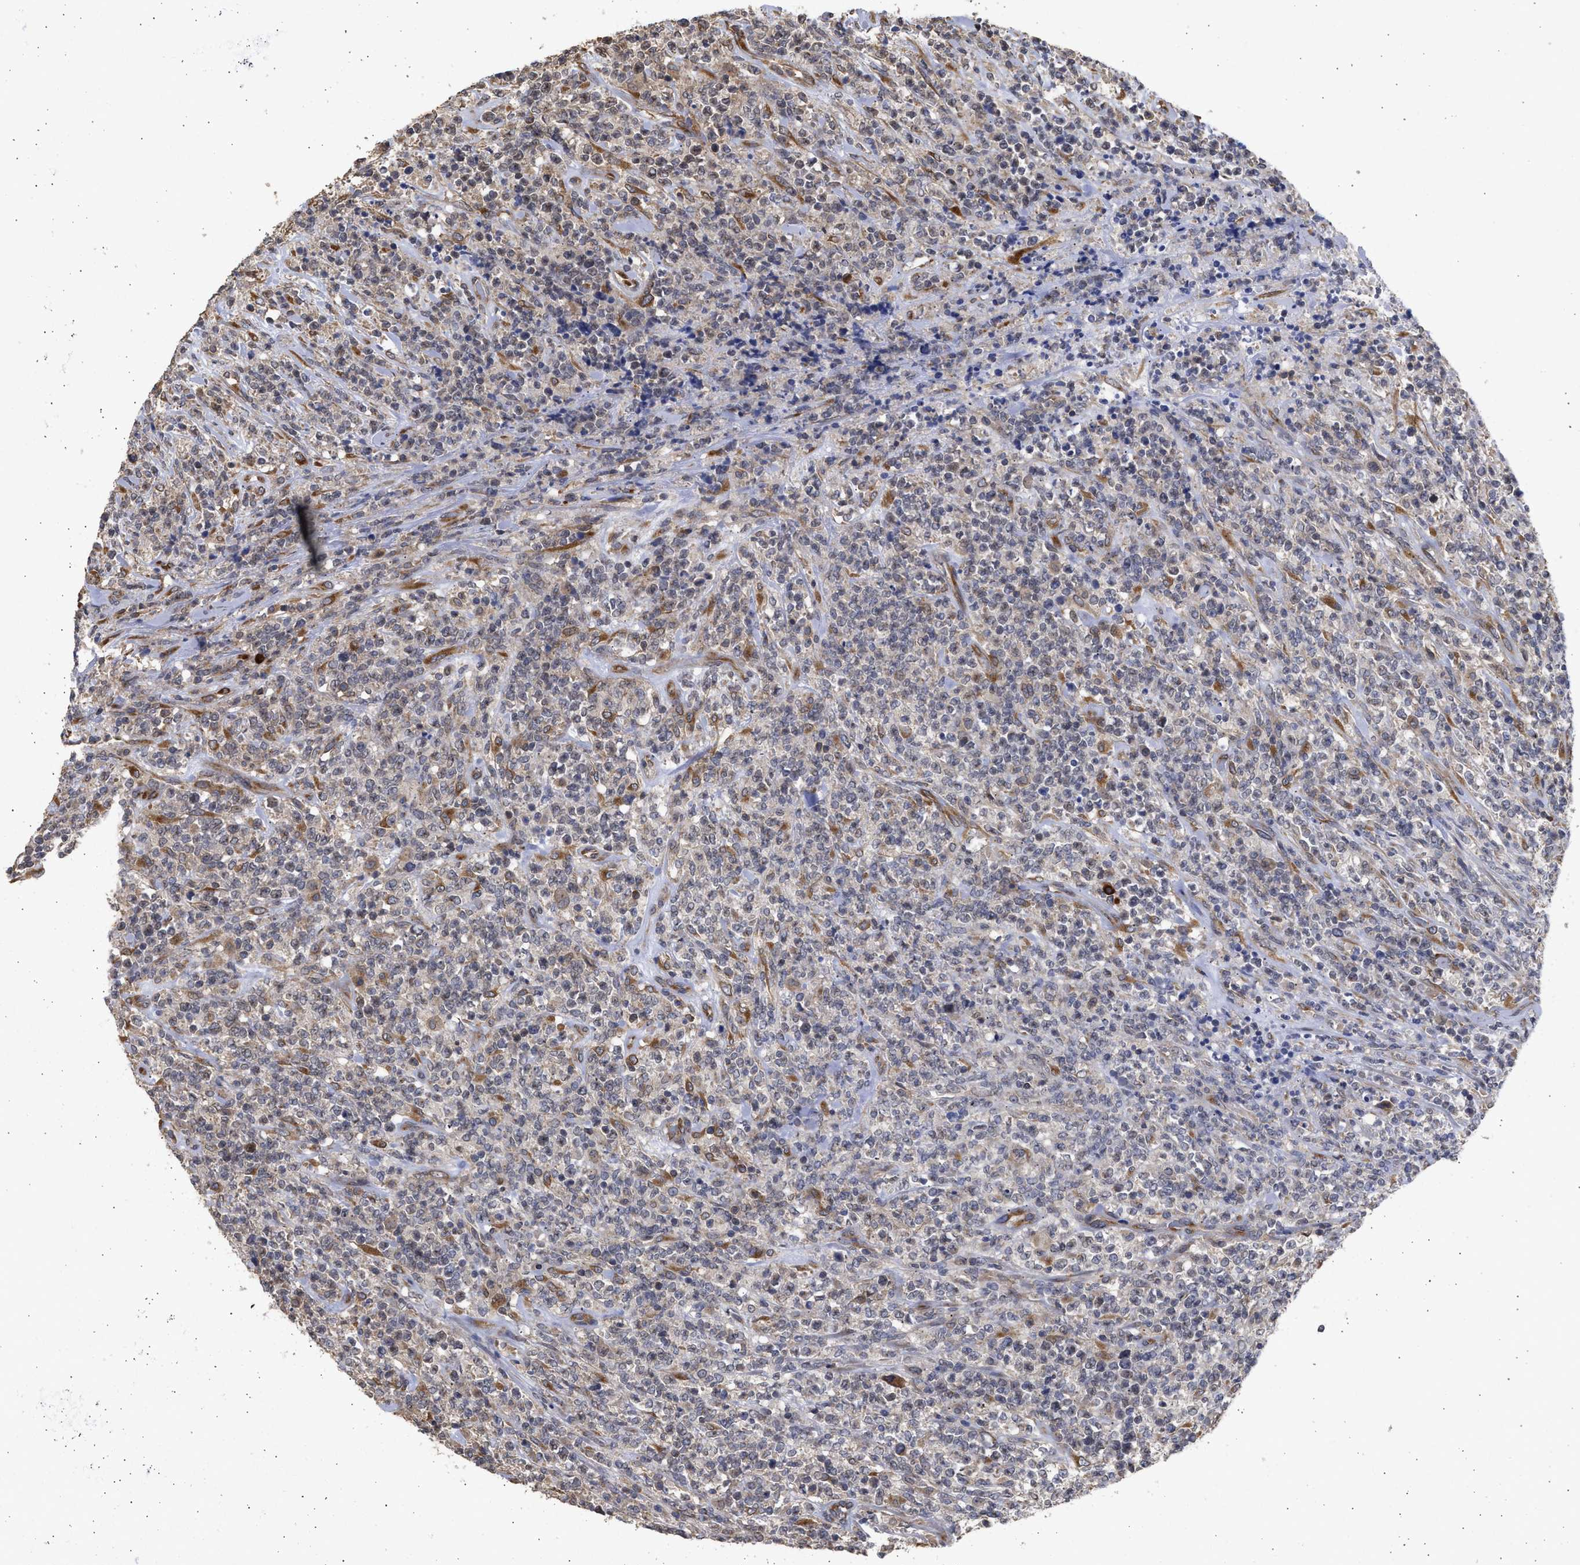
{"staining": {"intensity": "weak", "quantity": "<25%", "location": "cytoplasmic/membranous"}, "tissue": "lymphoma", "cell_type": "Tumor cells", "image_type": "cancer", "snomed": [{"axis": "morphology", "description": "Malignant lymphoma, non-Hodgkin's type, High grade"}, {"axis": "topography", "description": "Soft tissue"}], "caption": "This is an IHC micrograph of human lymphoma. There is no positivity in tumor cells.", "gene": "DNAJC1", "patient": {"sex": "male", "age": 18}}